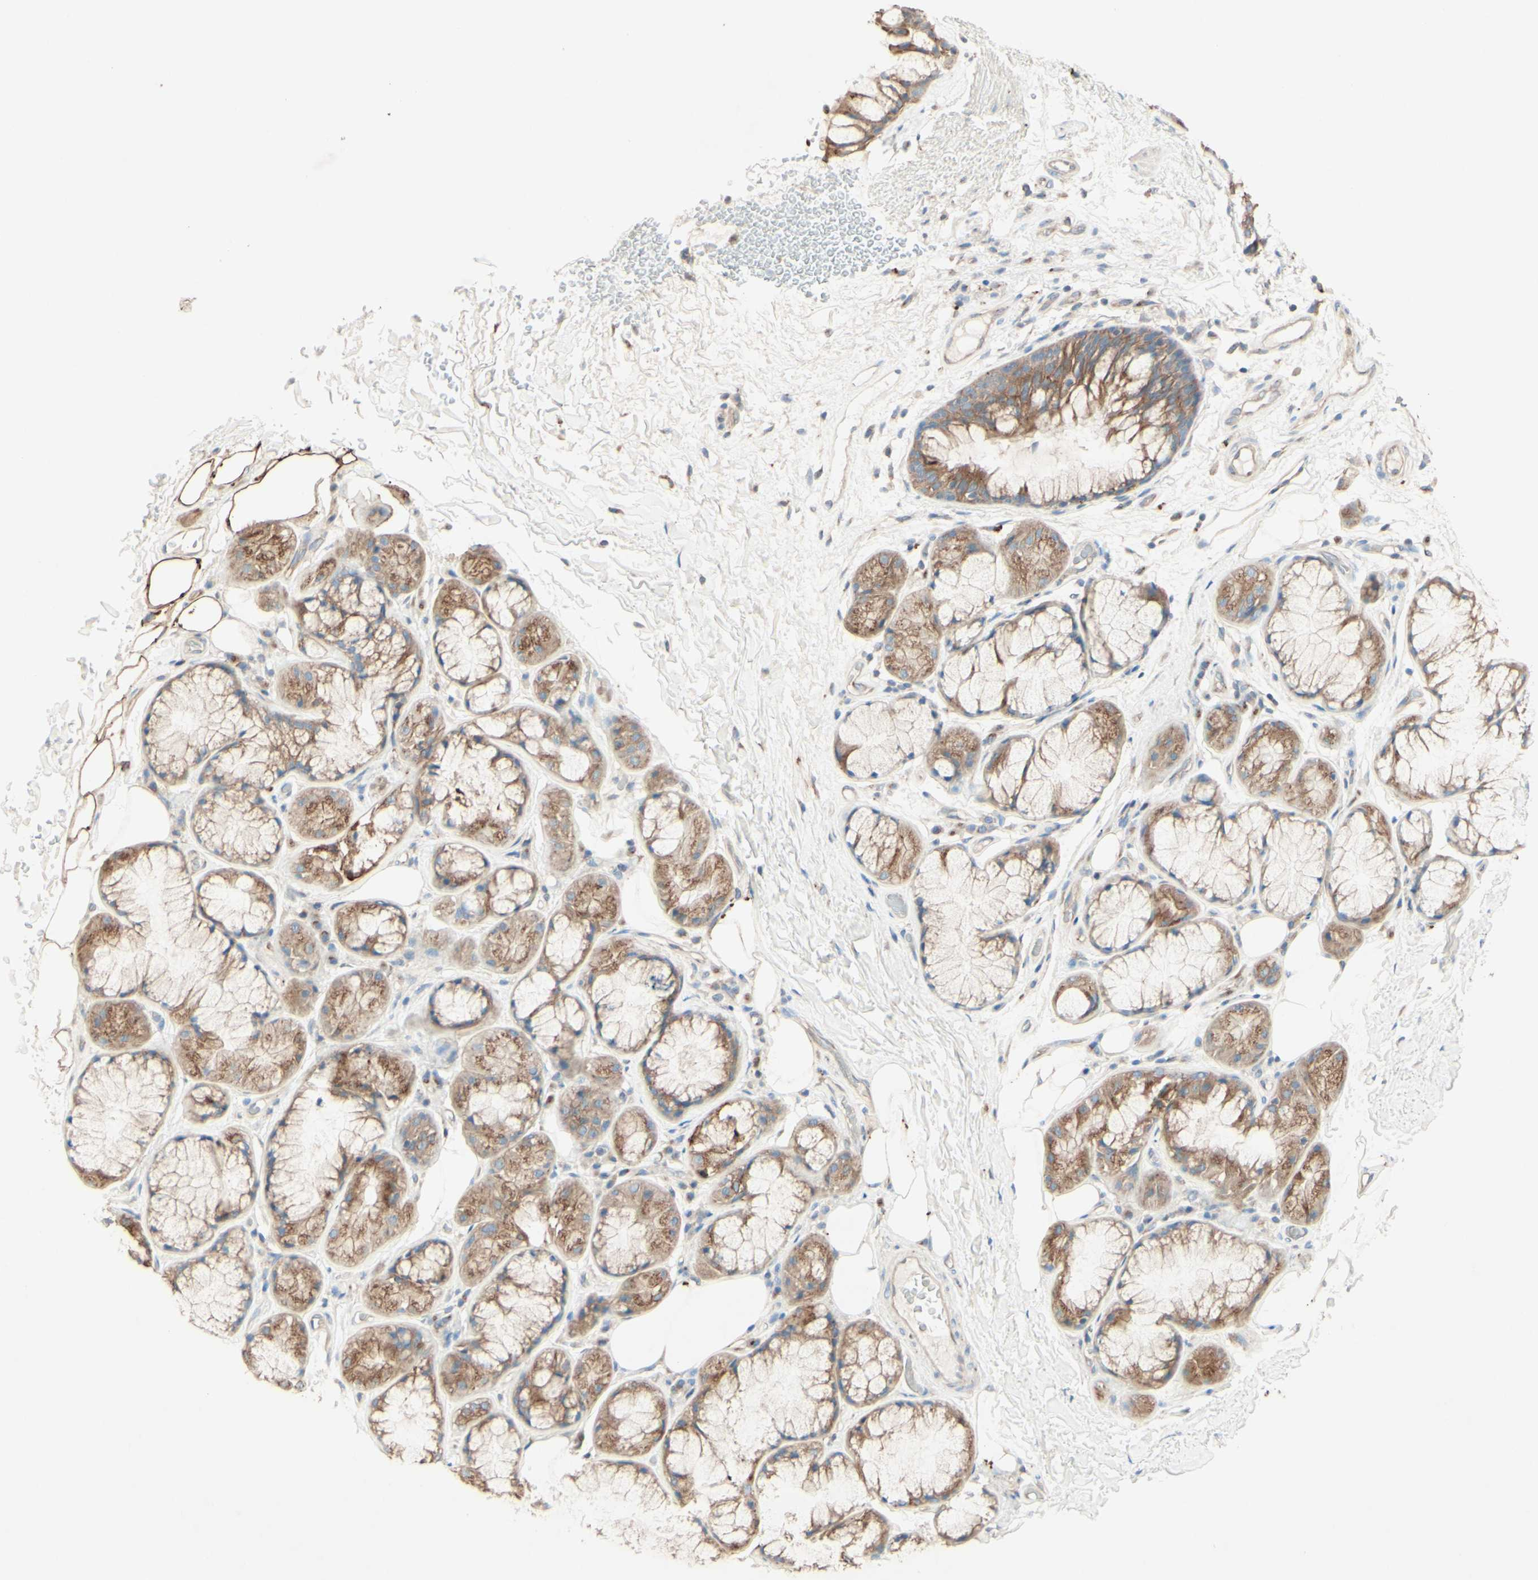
{"staining": {"intensity": "moderate", "quantity": ">75%", "location": "cytoplasmic/membranous"}, "tissue": "bronchus", "cell_type": "Respiratory epithelial cells", "image_type": "normal", "snomed": [{"axis": "morphology", "description": "Normal tissue, NOS"}, {"axis": "topography", "description": "Bronchus"}], "caption": "Unremarkable bronchus demonstrates moderate cytoplasmic/membranous staining in approximately >75% of respiratory epithelial cells.", "gene": "MTM1", "patient": {"sex": "male", "age": 66}}